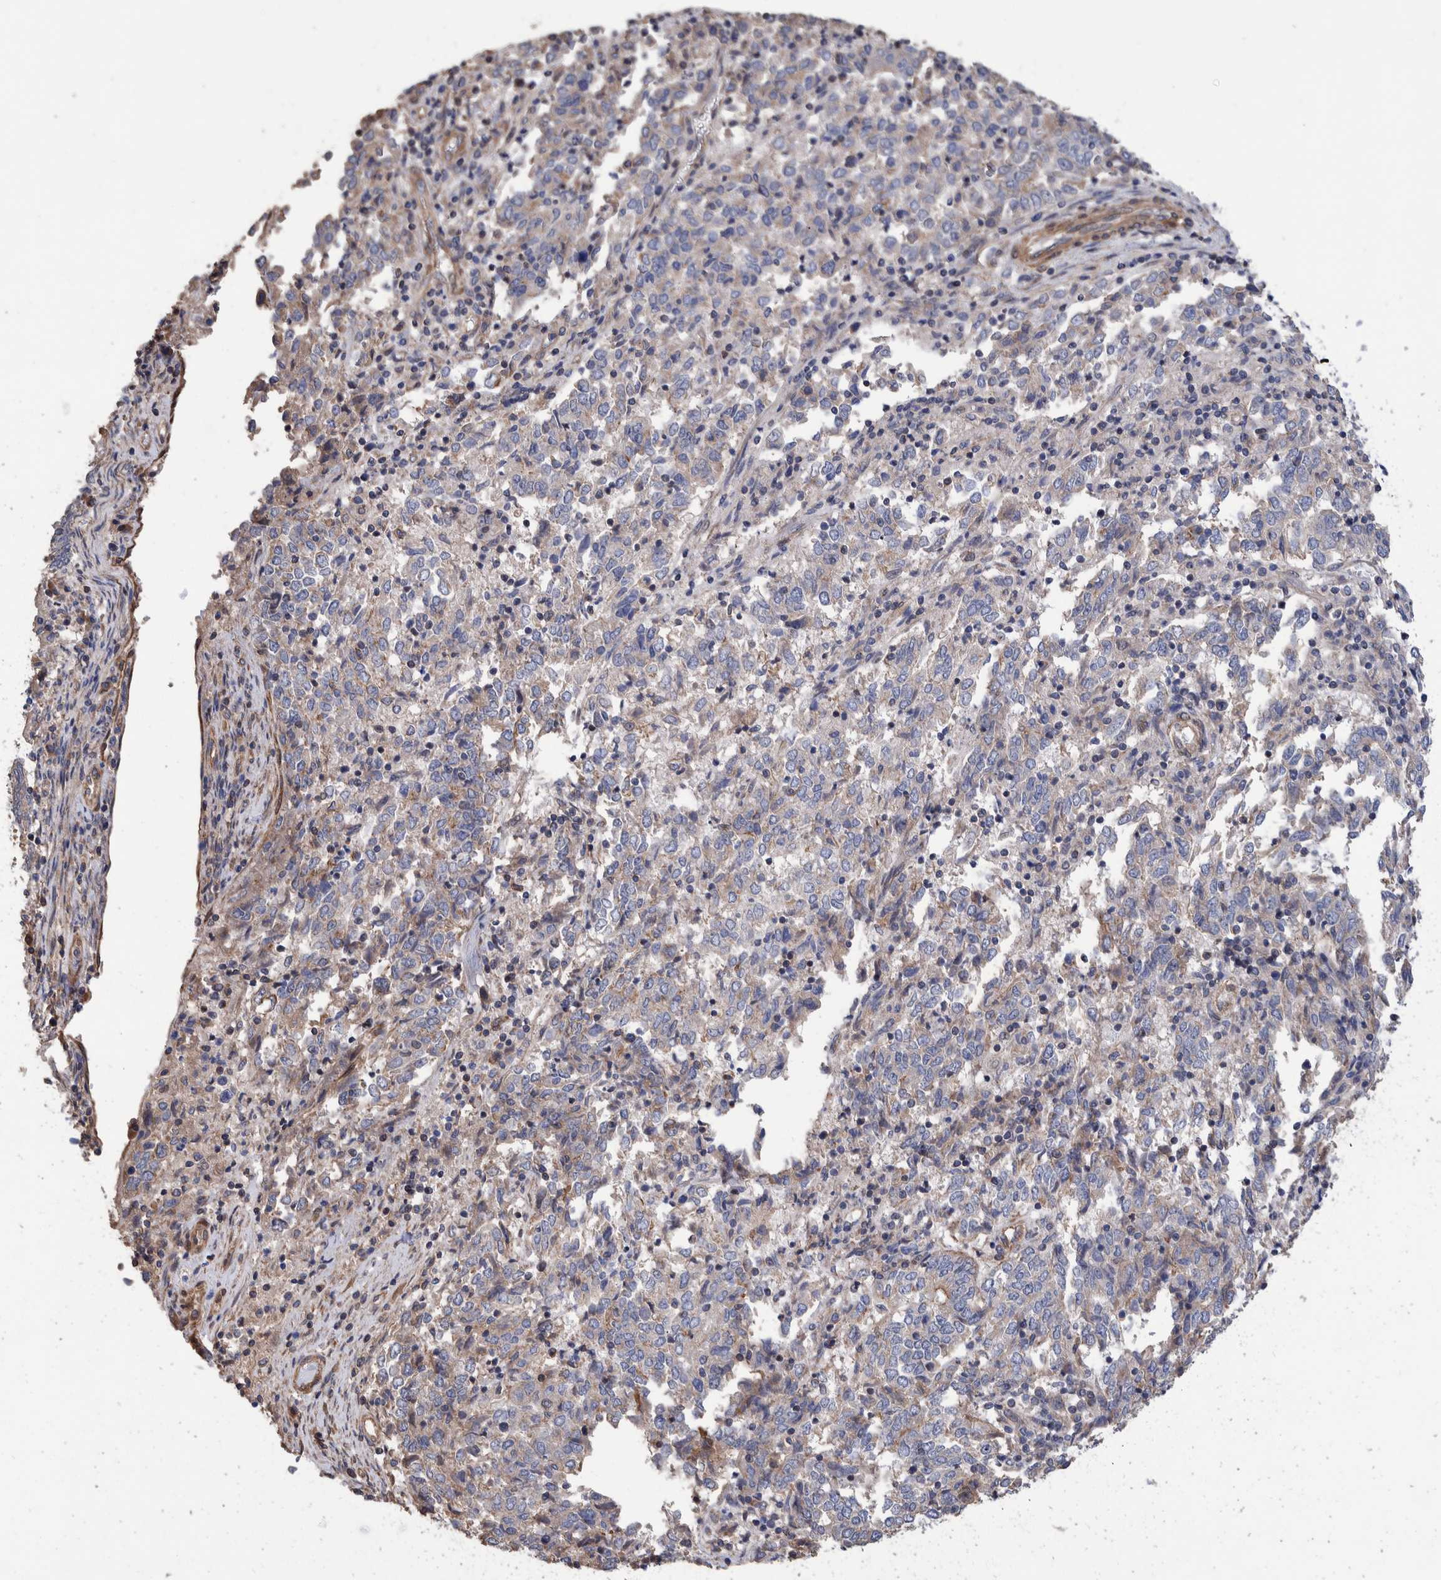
{"staining": {"intensity": "negative", "quantity": "none", "location": "none"}, "tissue": "endometrial cancer", "cell_type": "Tumor cells", "image_type": "cancer", "snomed": [{"axis": "morphology", "description": "Adenocarcinoma, NOS"}, {"axis": "topography", "description": "Endometrium"}], "caption": "Immunohistochemistry of endometrial cancer (adenocarcinoma) displays no staining in tumor cells. (Stains: DAB immunohistochemistry with hematoxylin counter stain, Microscopy: brightfield microscopy at high magnification).", "gene": "SLC45A4", "patient": {"sex": "female", "age": 80}}